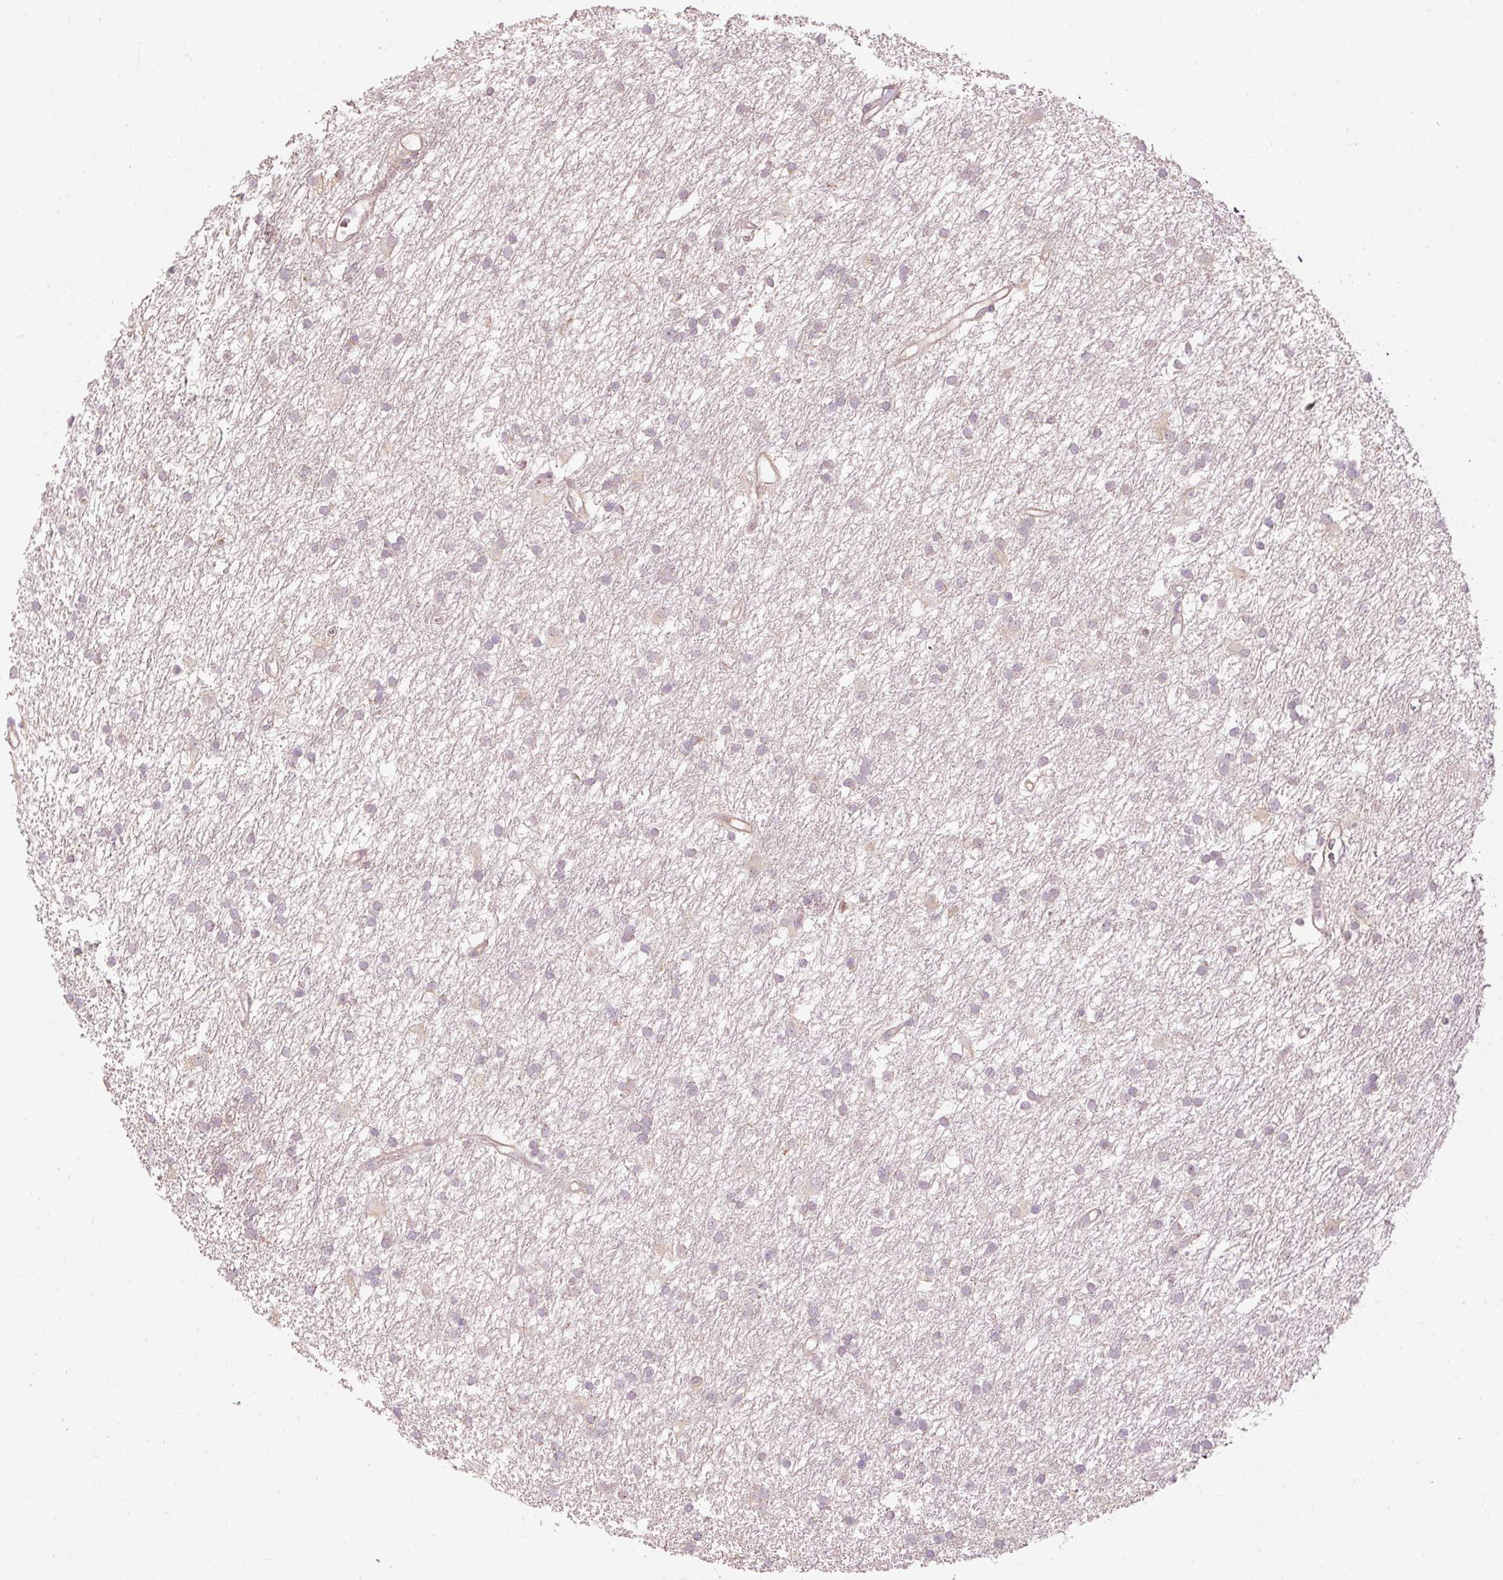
{"staining": {"intensity": "negative", "quantity": "none", "location": "none"}, "tissue": "glioma", "cell_type": "Tumor cells", "image_type": "cancer", "snomed": [{"axis": "morphology", "description": "Glioma, malignant, High grade"}, {"axis": "topography", "description": "Brain"}], "caption": "High power microscopy histopathology image of an immunohistochemistry (IHC) image of malignant glioma (high-grade), revealing no significant staining in tumor cells. (DAB (3,3'-diaminobenzidine) immunohistochemistry with hematoxylin counter stain).", "gene": "CDC20B", "patient": {"sex": "male", "age": 77}}